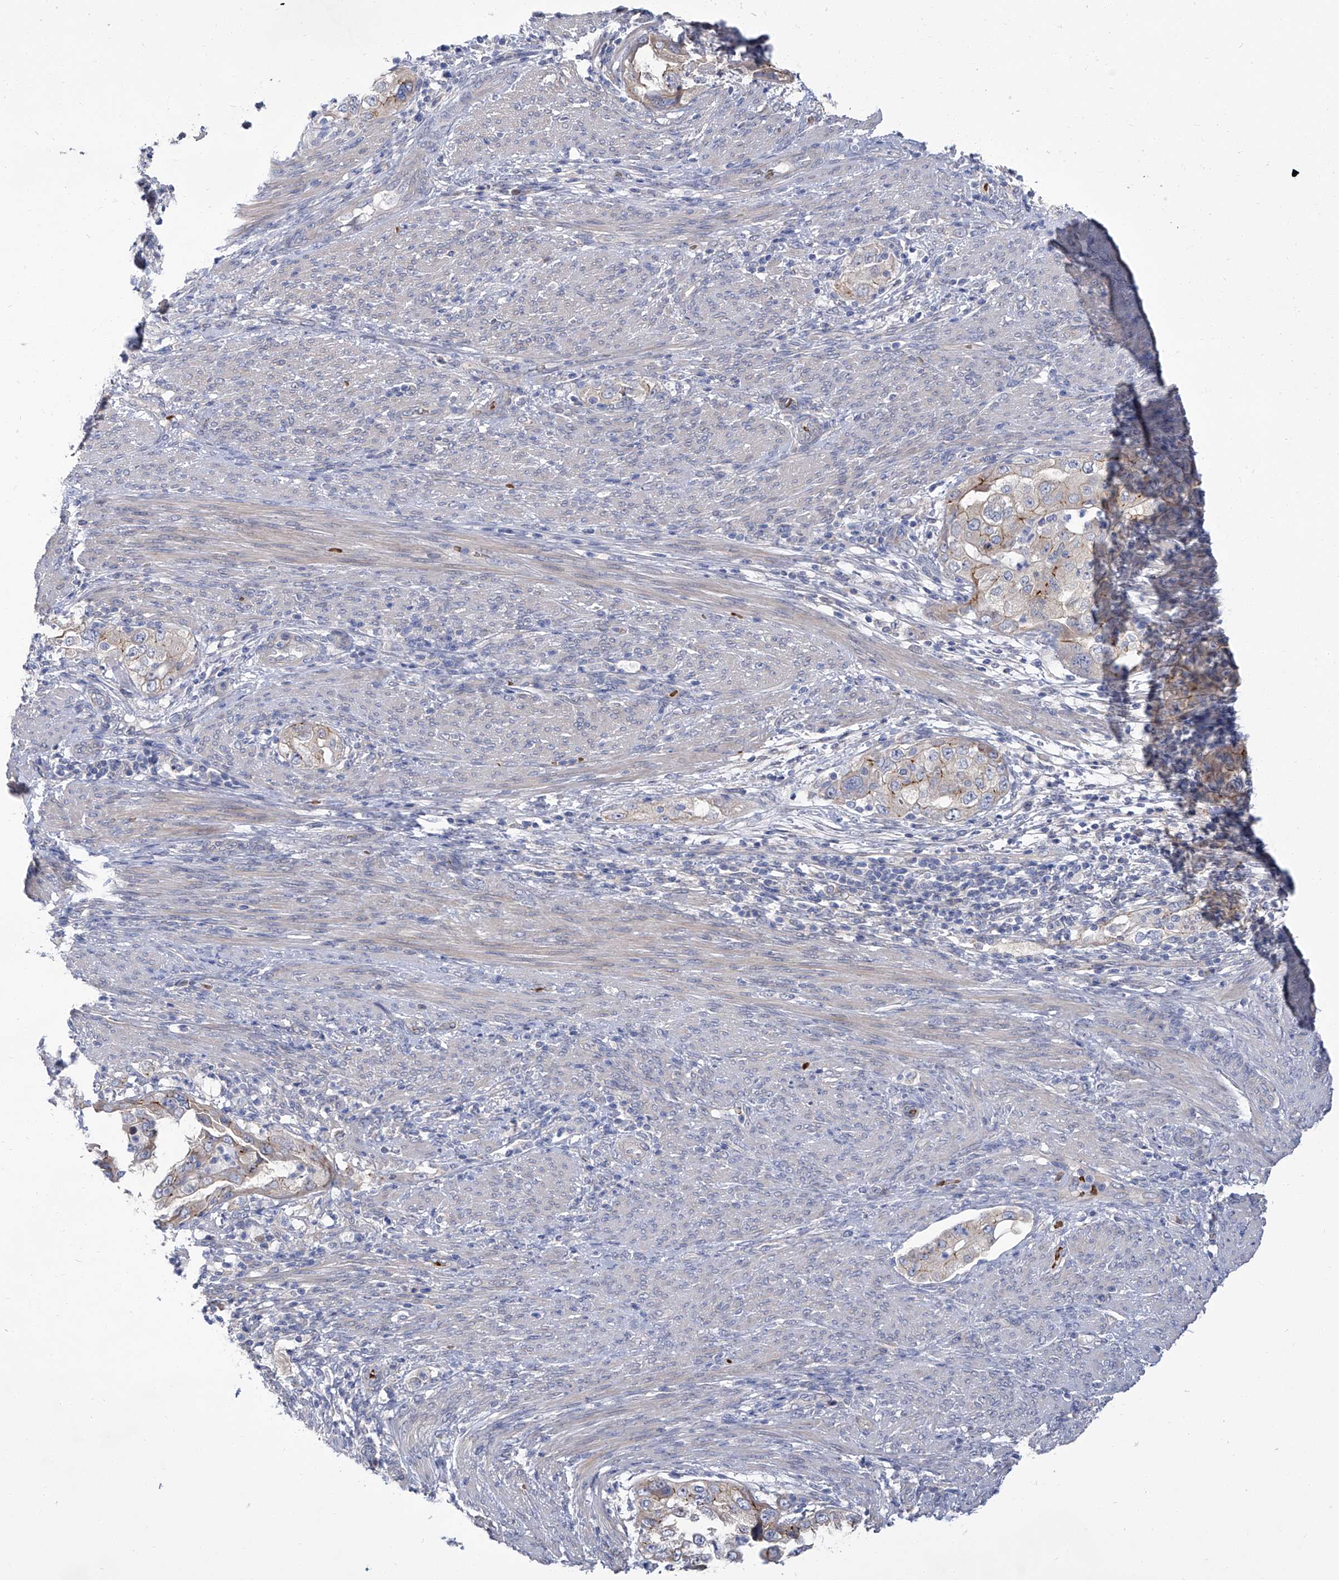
{"staining": {"intensity": "moderate", "quantity": "<25%", "location": "cytoplasmic/membranous"}, "tissue": "endometrial cancer", "cell_type": "Tumor cells", "image_type": "cancer", "snomed": [{"axis": "morphology", "description": "Adenocarcinoma, NOS"}, {"axis": "topography", "description": "Endometrium"}], "caption": "DAB immunohistochemical staining of human endometrial cancer exhibits moderate cytoplasmic/membranous protein staining in about <25% of tumor cells.", "gene": "PARD3", "patient": {"sex": "female", "age": 85}}